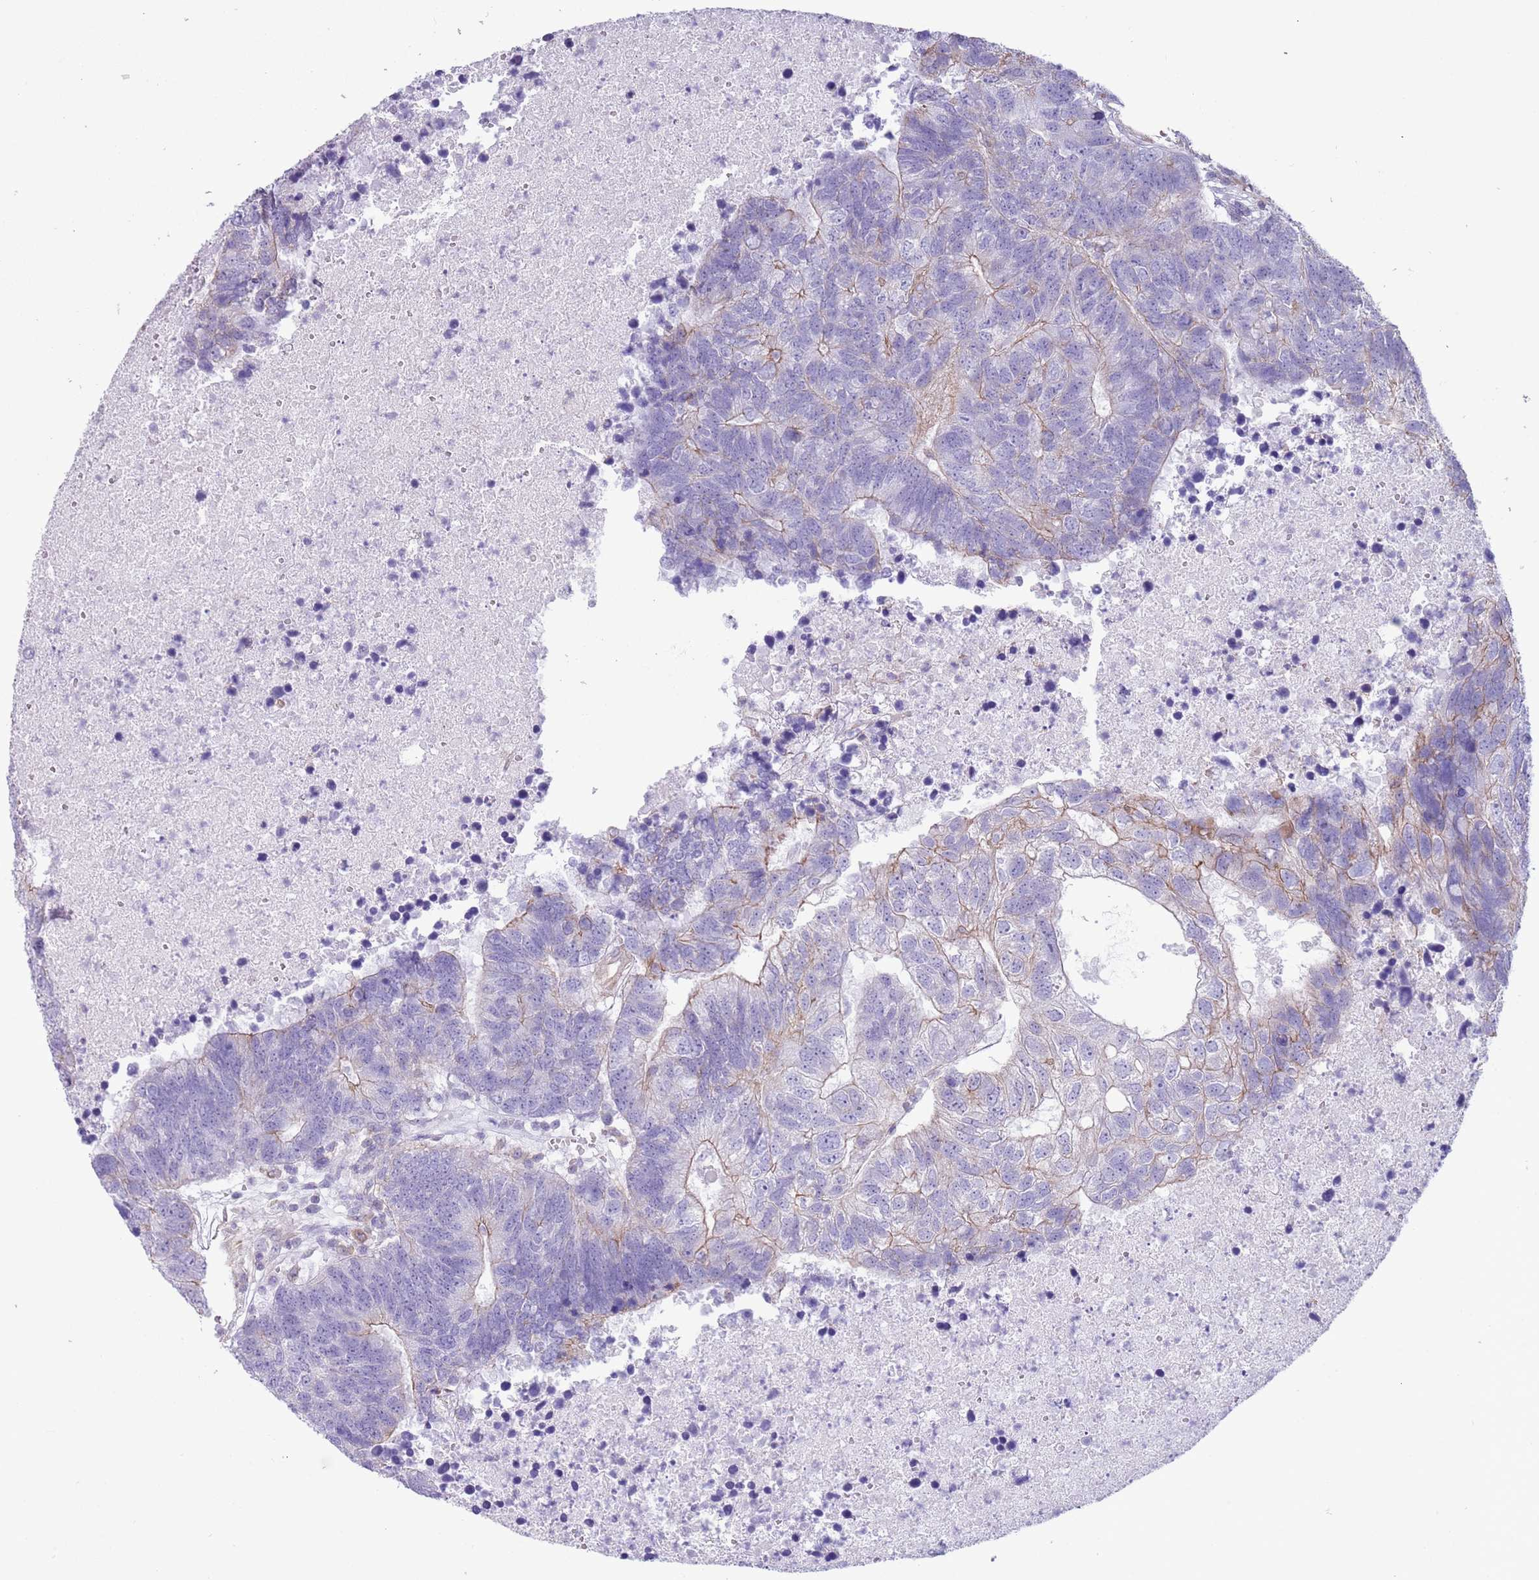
{"staining": {"intensity": "weak", "quantity": "25%-75%", "location": "cytoplasmic/membranous"}, "tissue": "colorectal cancer", "cell_type": "Tumor cells", "image_type": "cancer", "snomed": [{"axis": "morphology", "description": "Adenocarcinoma, NOS"}, {"axis": "topography", "description": "Colon"}], "caption": "This is a histology image of immunohistochemistry staining of colorectal cancer (adenocarcinoma), which shows weak positivity in the cytoplasmic/membranous of tumor cells.", "gene": "RBP3", "patient": {"sex": "female", "age": 48}}